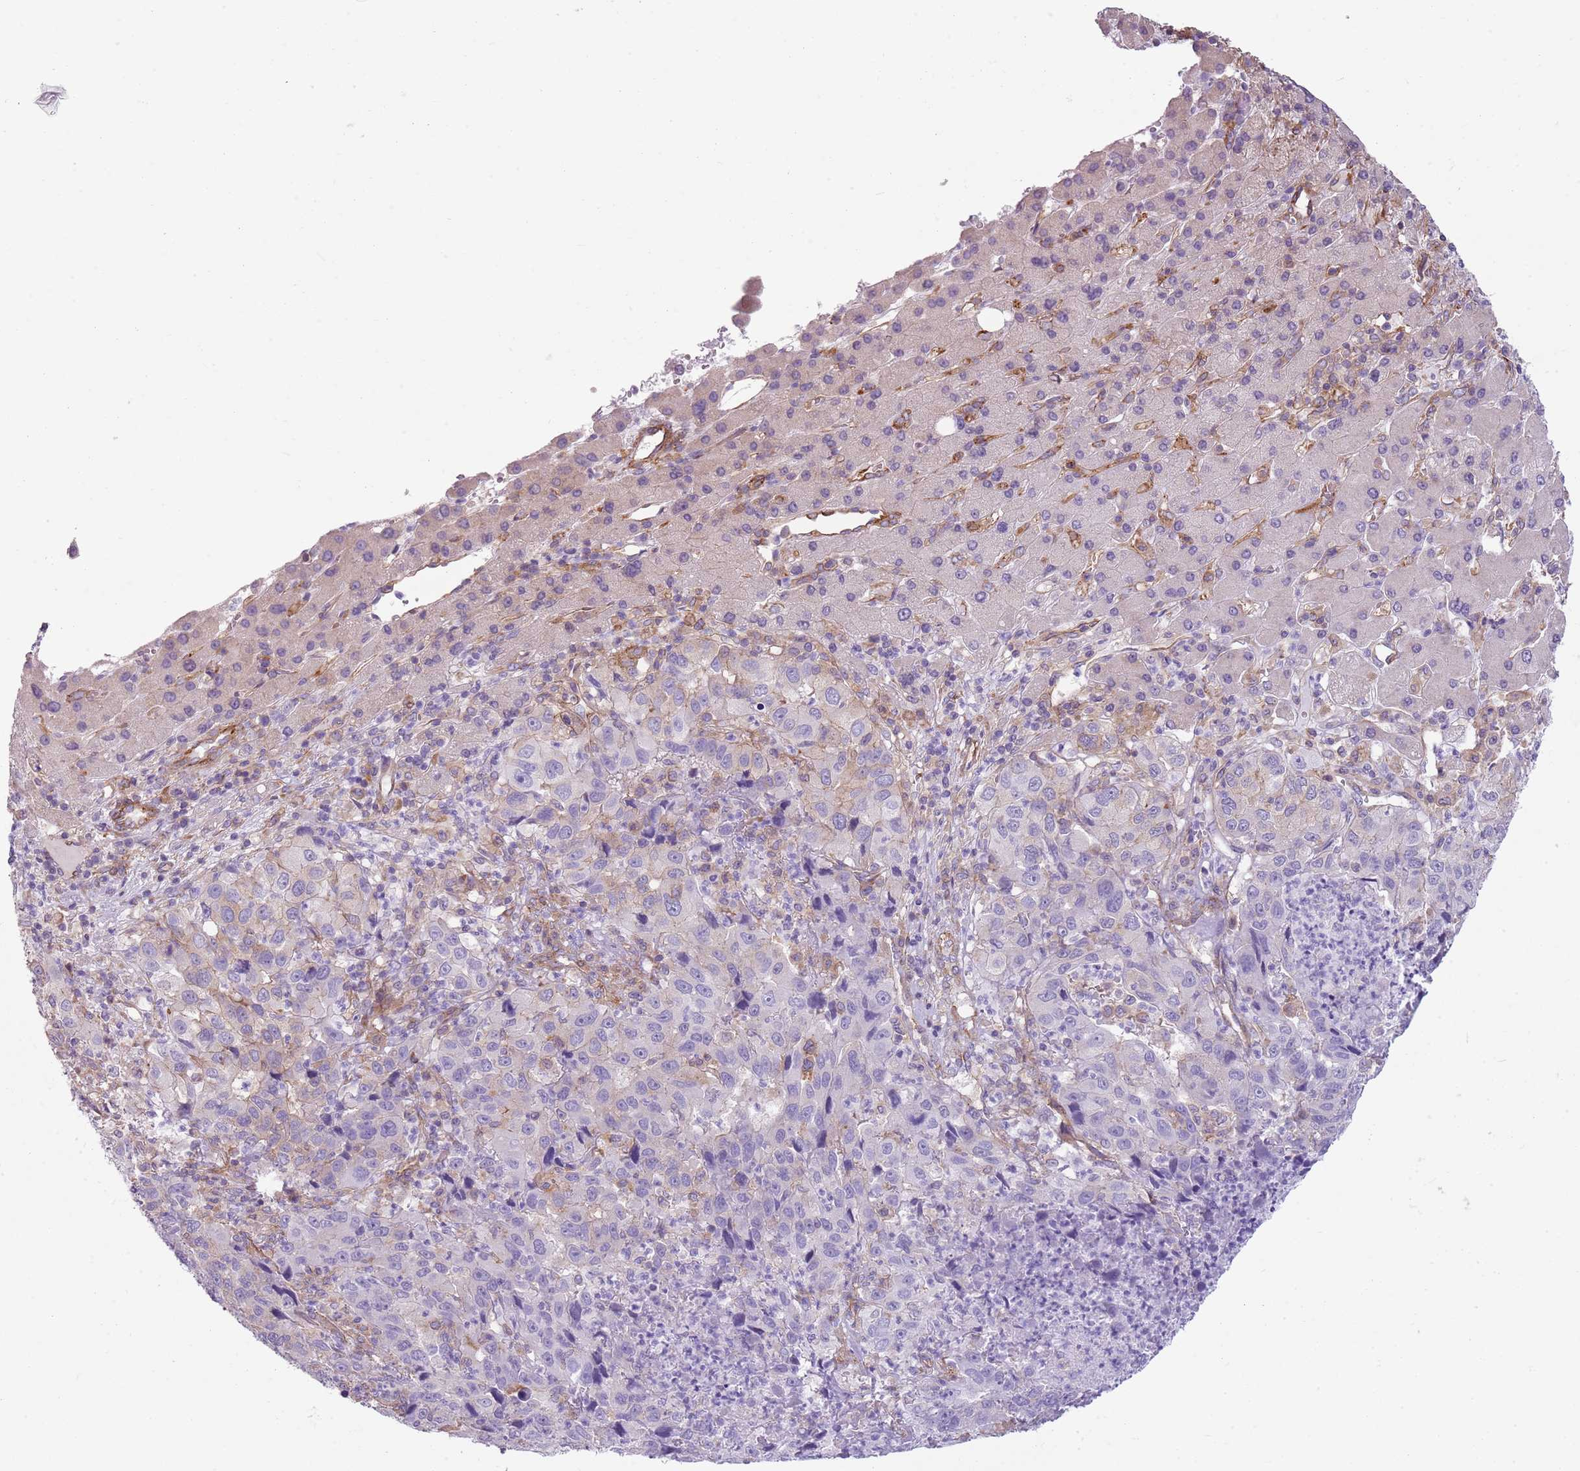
{"staining": {"intensity": "negative", "quantity": "none", "location": "none"}, "tissue": "liver cancer", "cell_type": "Tumor cells", "image_type": "cancer", "snomed": [{"axis": "morphology", "description": "Carcinoma, Hepatocellular, NOS"}, {"axis": "topography", "description": "Liver"}], "caption": "DAB (3,3'-diaminobenzidine) immunohistochemical staining of human hepatocellular carcinoma (liver) demonstrates no significant staining in tumor cells.", "gene": "SNX1", "patient": {"sex": "male", "age": 63}}